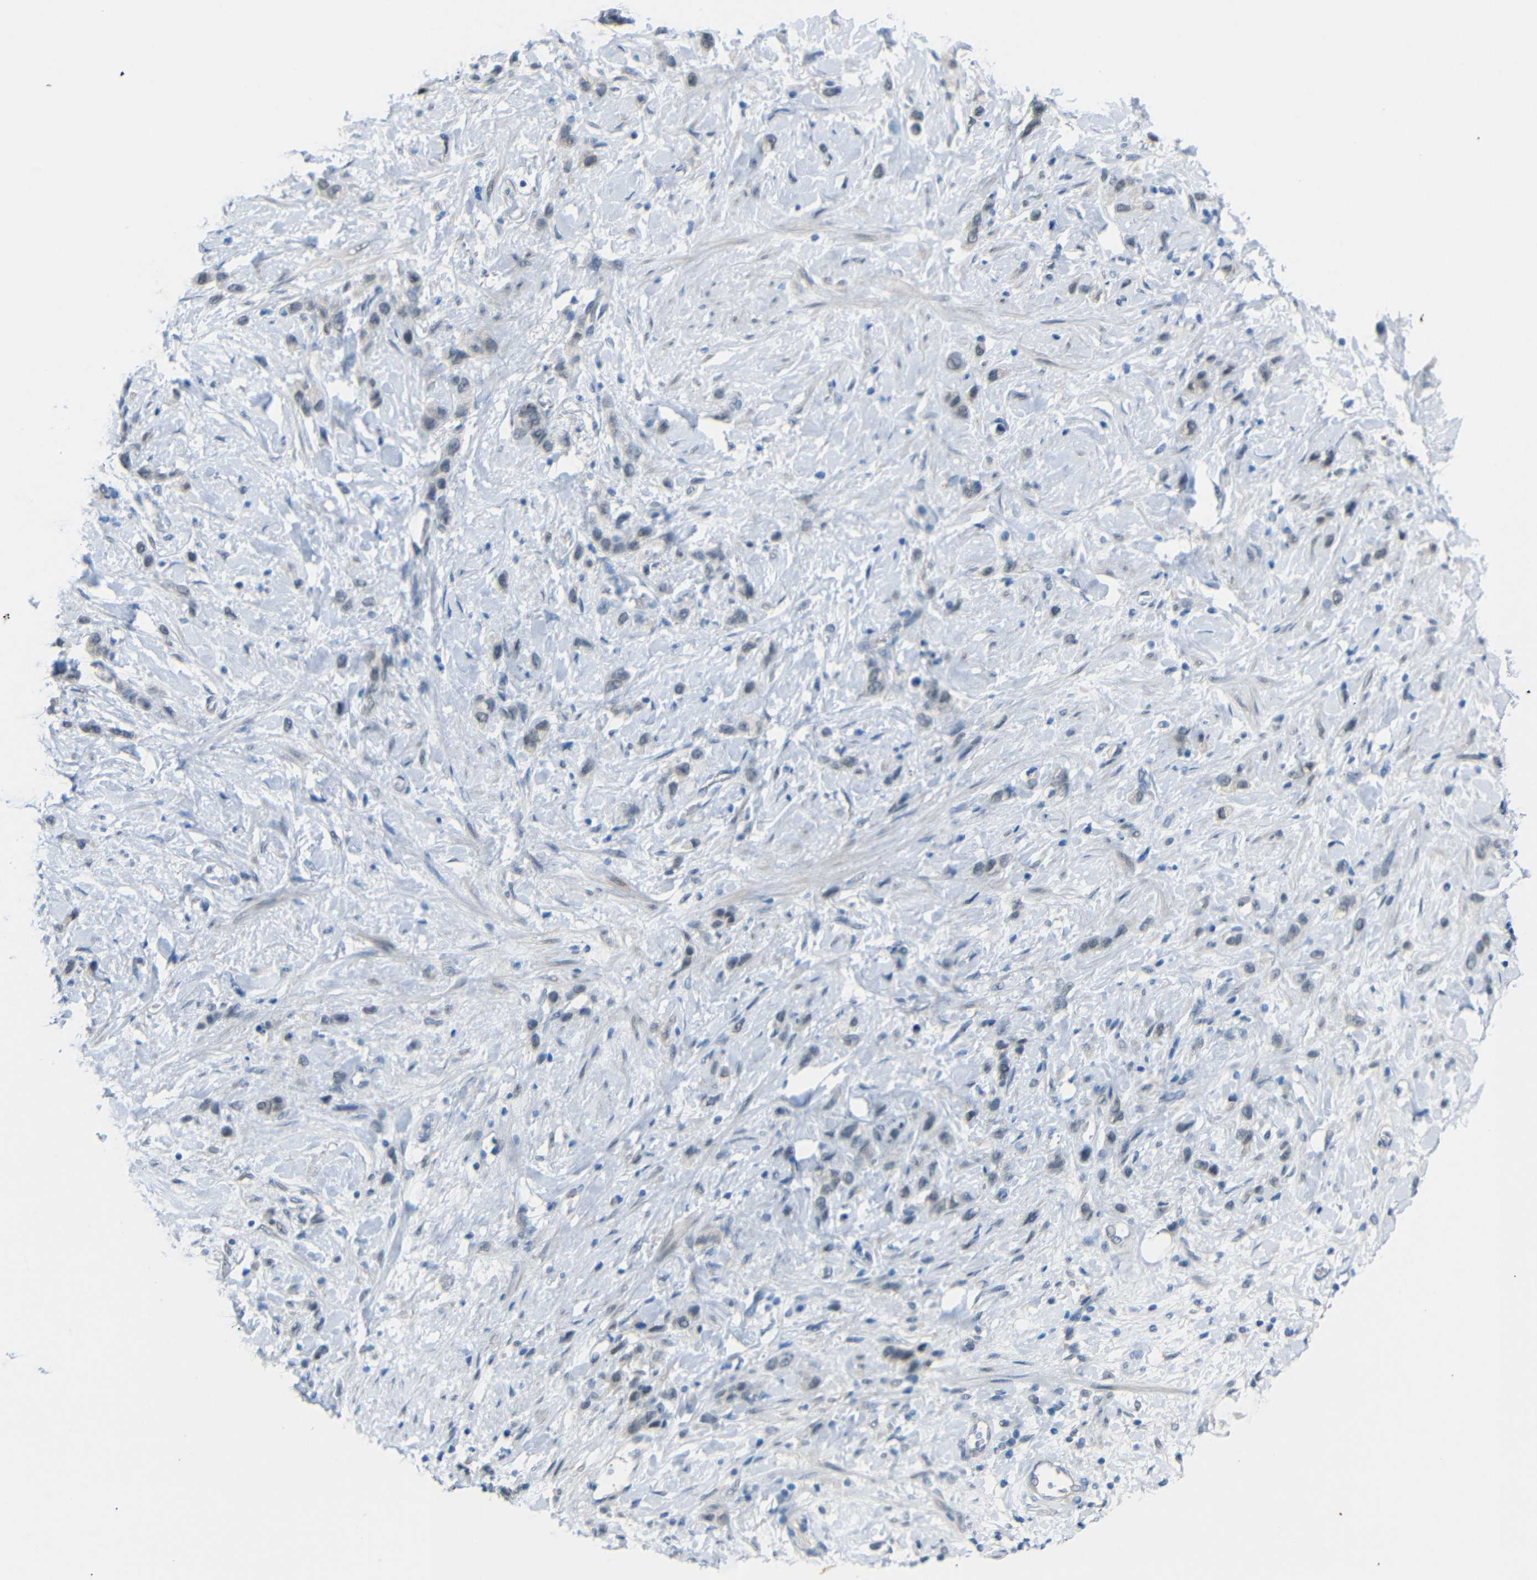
{"staining": {"intensity": "negative", "quantity": "none", "location": "none"}, "tissue": "stomach cancer", "cell_type": "Tumor cells", "image_type": "cancer", "snomed": [{"axis": "morphology", "description": "Adenocarcinoma, NOS"}, {"axis": "morphology", "description": "Adenocarcinoma, High grade"}, {"axis": "topography", "description": "Stomach, upper"}, {"axis": "topography", "description": "Stomach, lower"}], "caption": "The micrograph reveals no staining of tumor cells in stomach cancer (adenocarcinoma). Brightfield microscopy of immunohistochemistry stained with DAB (brown) and hematoxylin (blue), captured at high magnification.", "gene": "GPR158", "patient": {"sex": "female", "age": 65}}